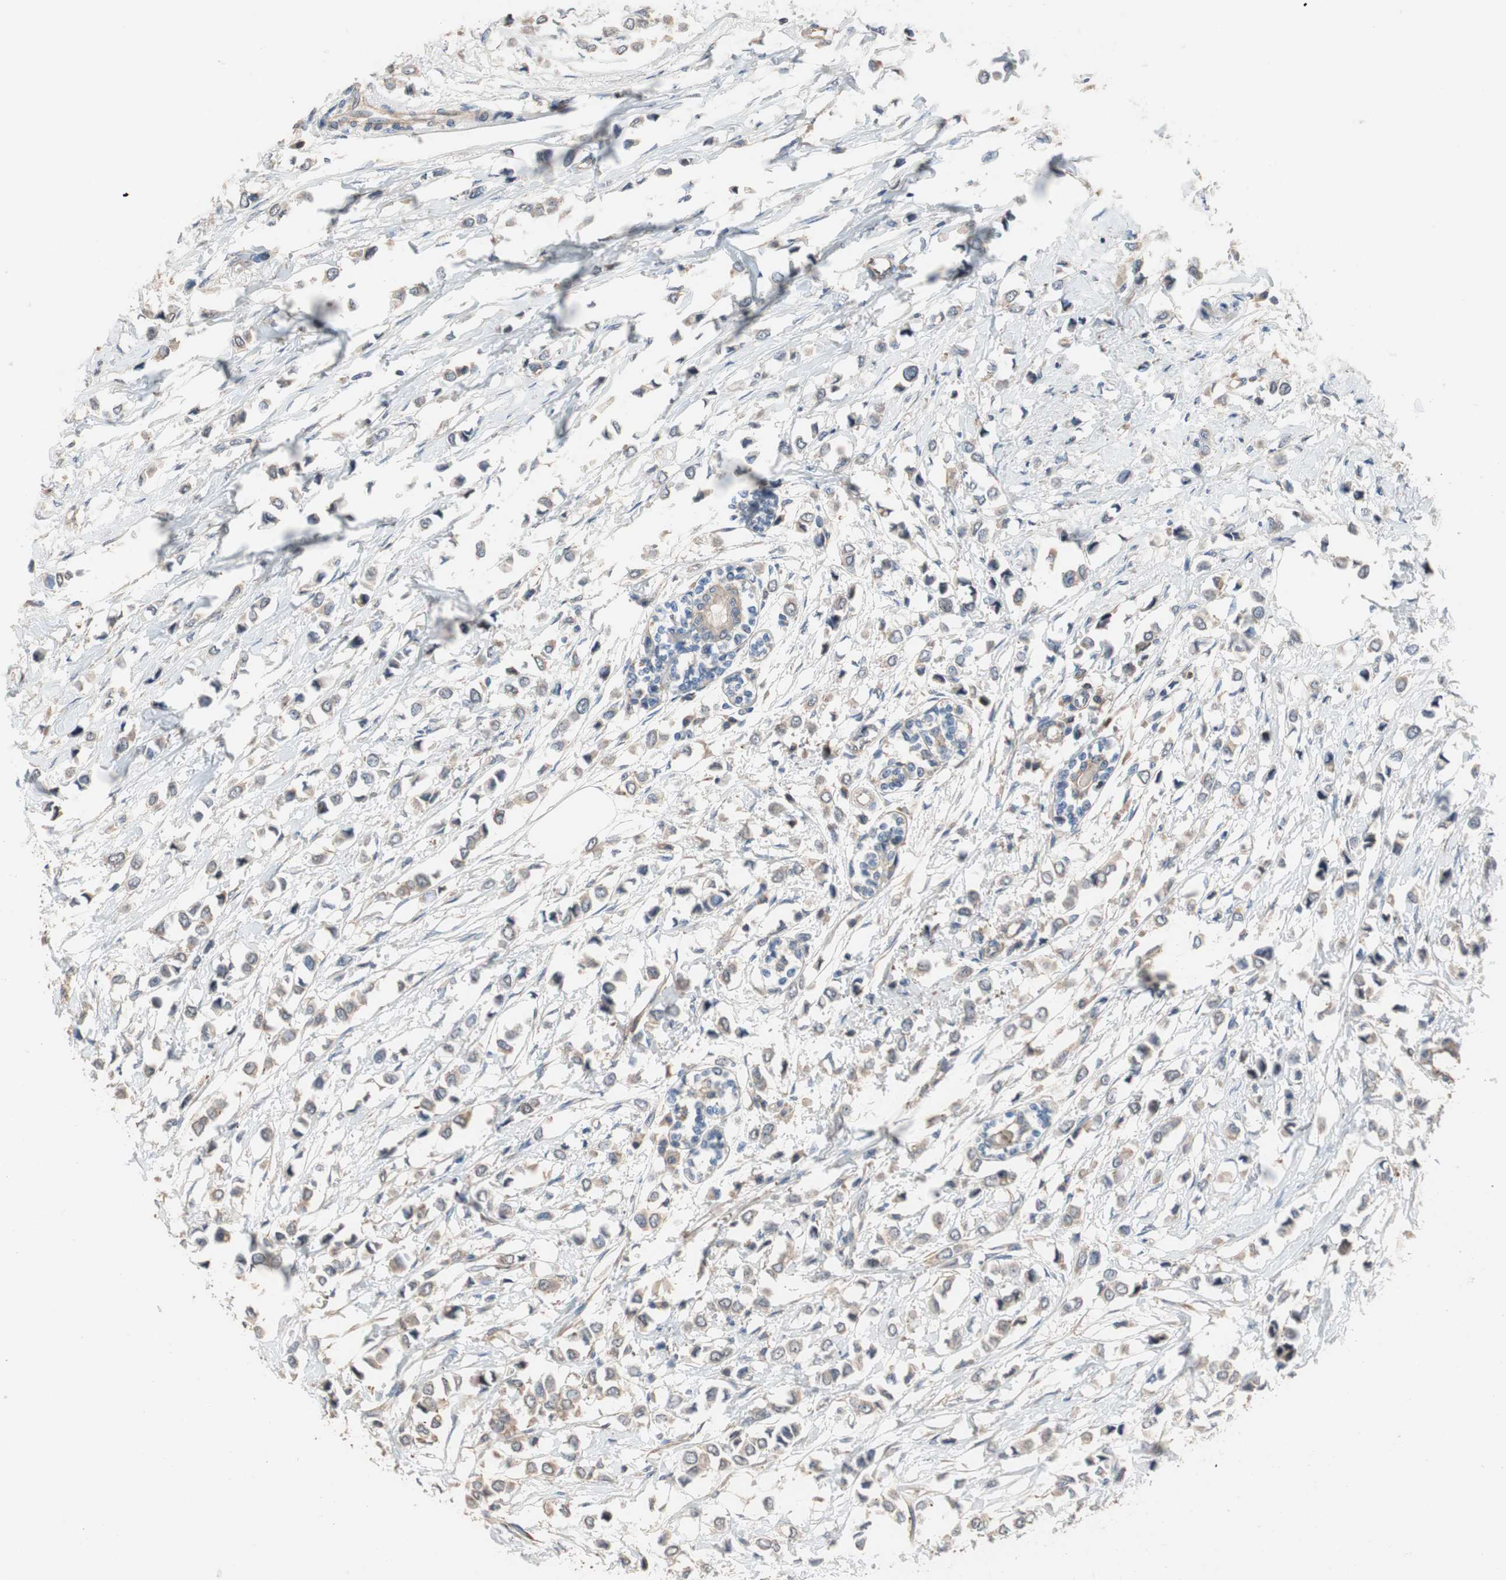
{"staining": {"intensity": "weak", "quantity": ">75%", "location": "cytoplasmic/membranous"}, "tissue": "breast cancer", "cell_type": "Tumor cells", "image_type": "cancer", "snomed": [{"axis": "morphology", "description": "Lobular carcinoma"}, {"axis": "topography", "description": "Breast"}], "caption": "Protein staining of breast cancer (lobular carcinoma) tissue reveals weak cytoplasmic/membranous expression in approximately >75% of tumor cells. Using DAB (brown) and hematoxylin (blue) stains, captured at high magnification using brightfield microscopy.", "gene": "MAP4K2", "patient": {"sex": "female", "age": 51}}